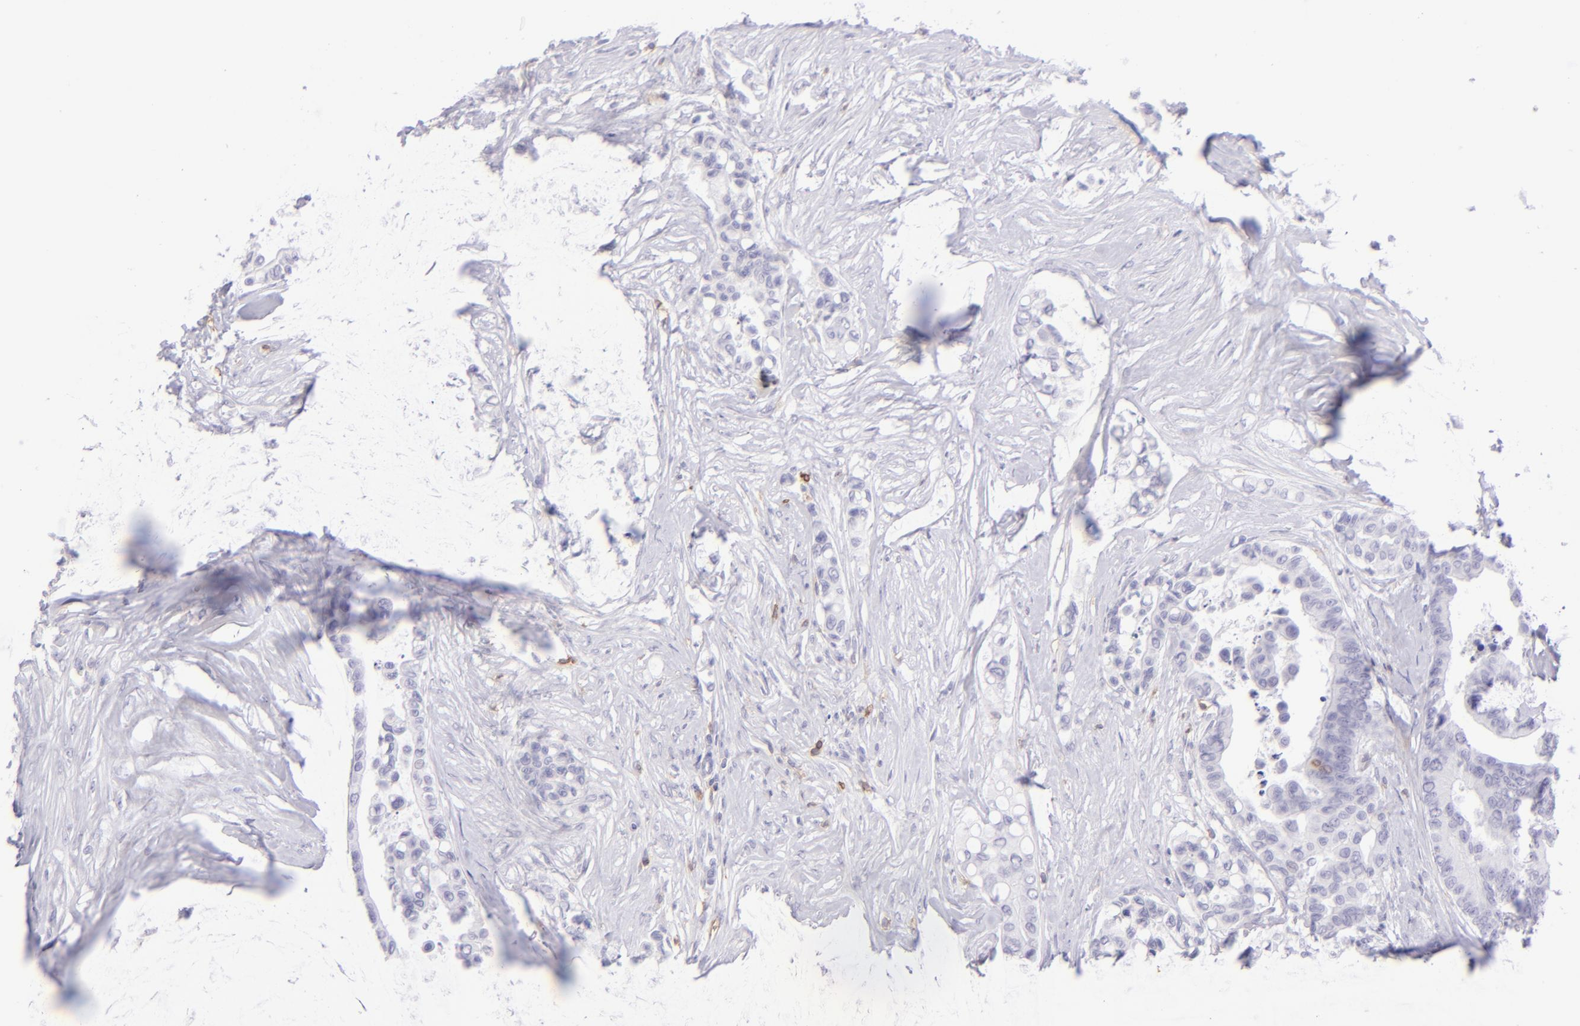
{"staining": {"intensity": "negative", "quantity": "none", "location": "none"}, "tissue": "colorectal cancer", "cell_type": "Tumor cells", "image_type": "cancer", "snomed": [{"axis": "morphology", "description": "Adenocarcinoma, NOS"}, {"axis": "topography", "description": "Colon"}], "caption": "The micrograph demonstrates no significant expression in tumor cells of colorectal adenocarcinoma.", "gene": "CD69", "patient": {"sex": "male", "age": 82}}